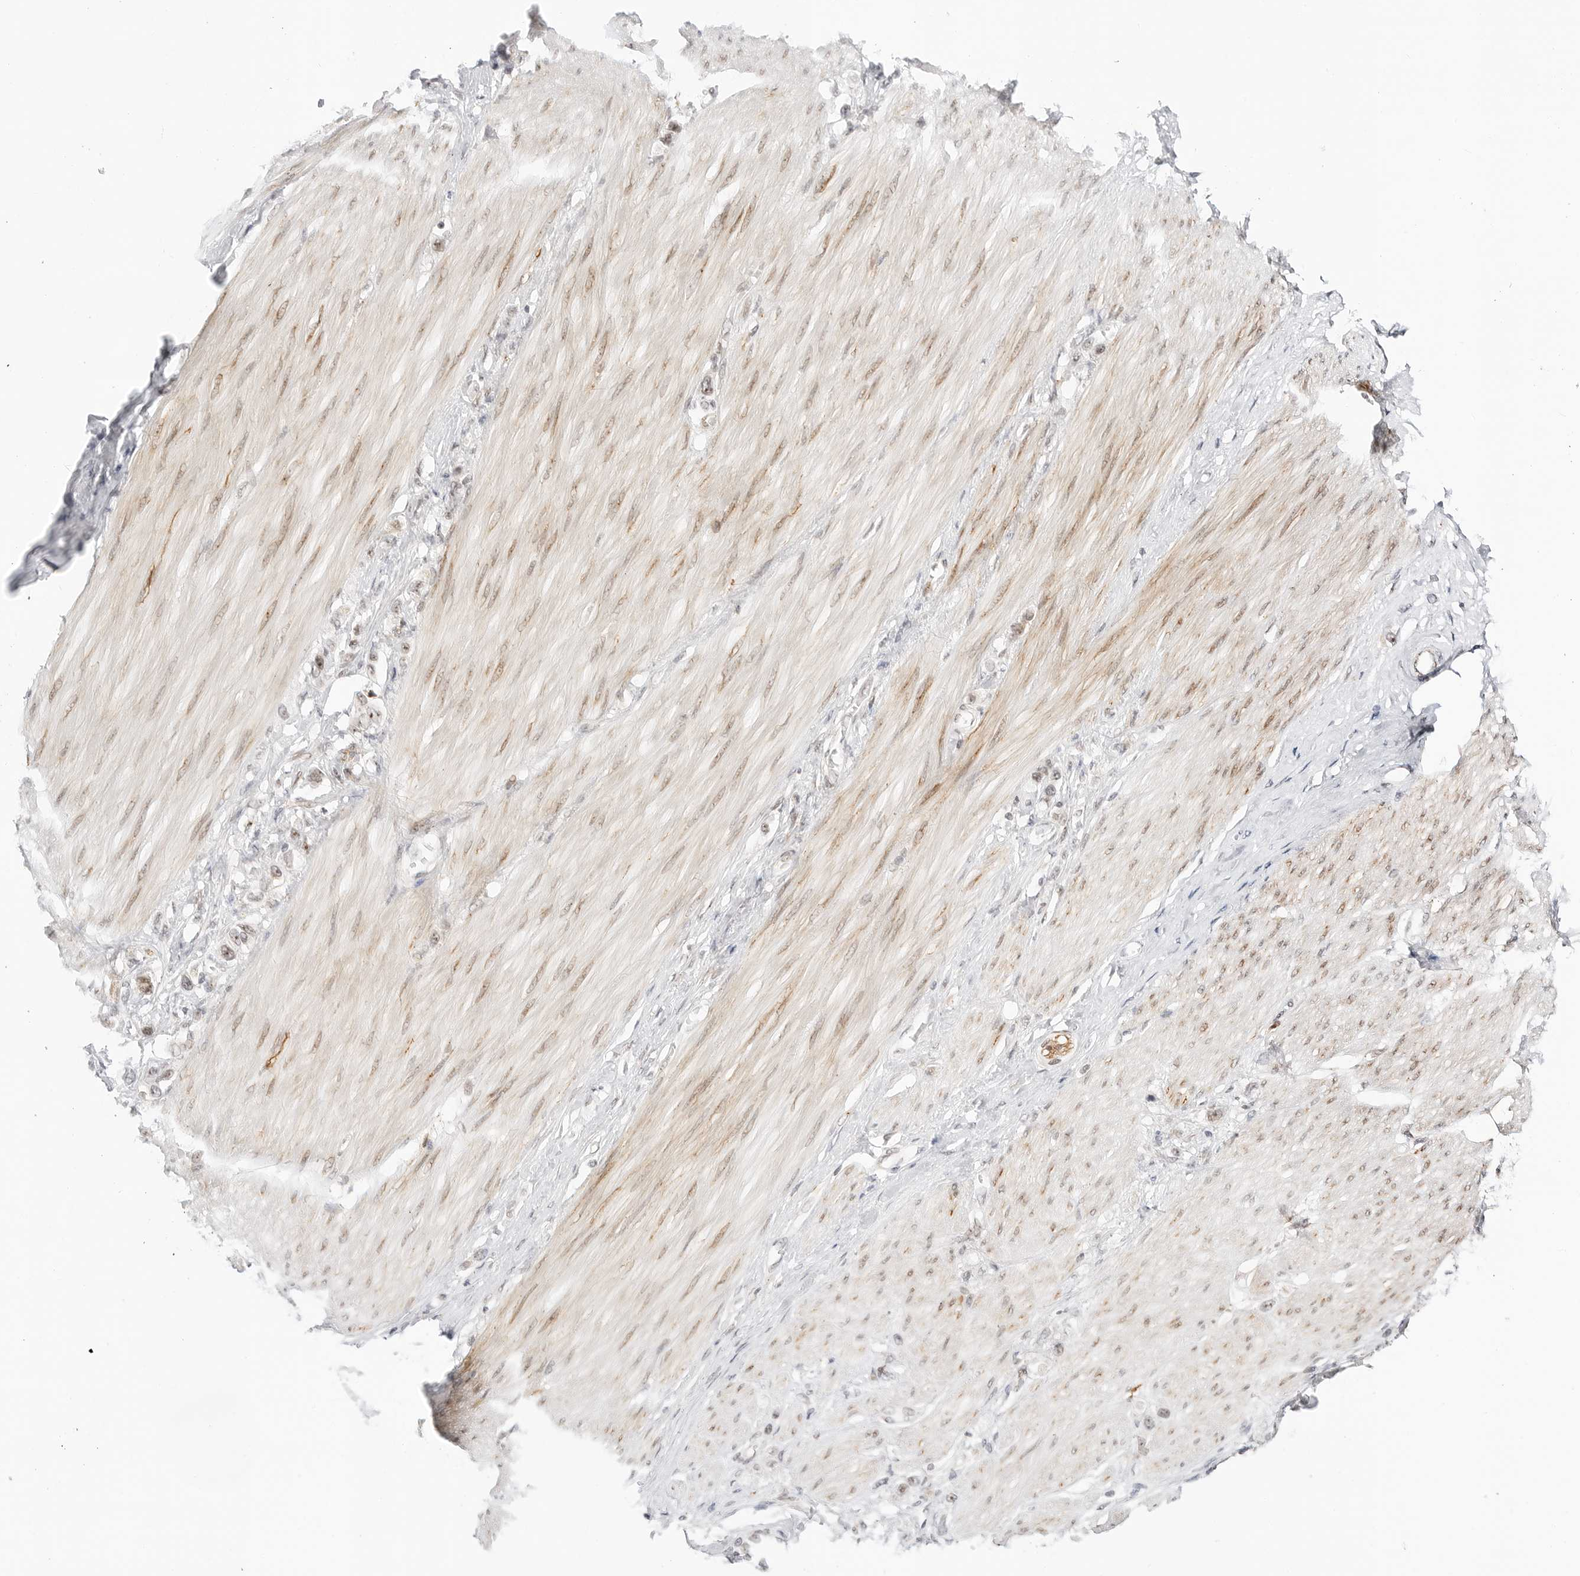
{"staining": {"intensity": "weak", "quantity": ">75%", "location": "nuclear"}, "tissue": "stomach cancer", "cell_type": "Tumor cells", "image_type": "cancer", "snomed": [{"axis": "morphology", "description": "Adenocarcinoma, NOS"}, {"axis": "topography", "description": "Stomach"}], "caption": "Protein expression by immunohistochemistry demonstrates weak nuclear positivity in about >75% of tumor cells in adenocarcinoma (stomach).", "gene": "HIPK3", "patient": {"sex": "female", "age": 65}}